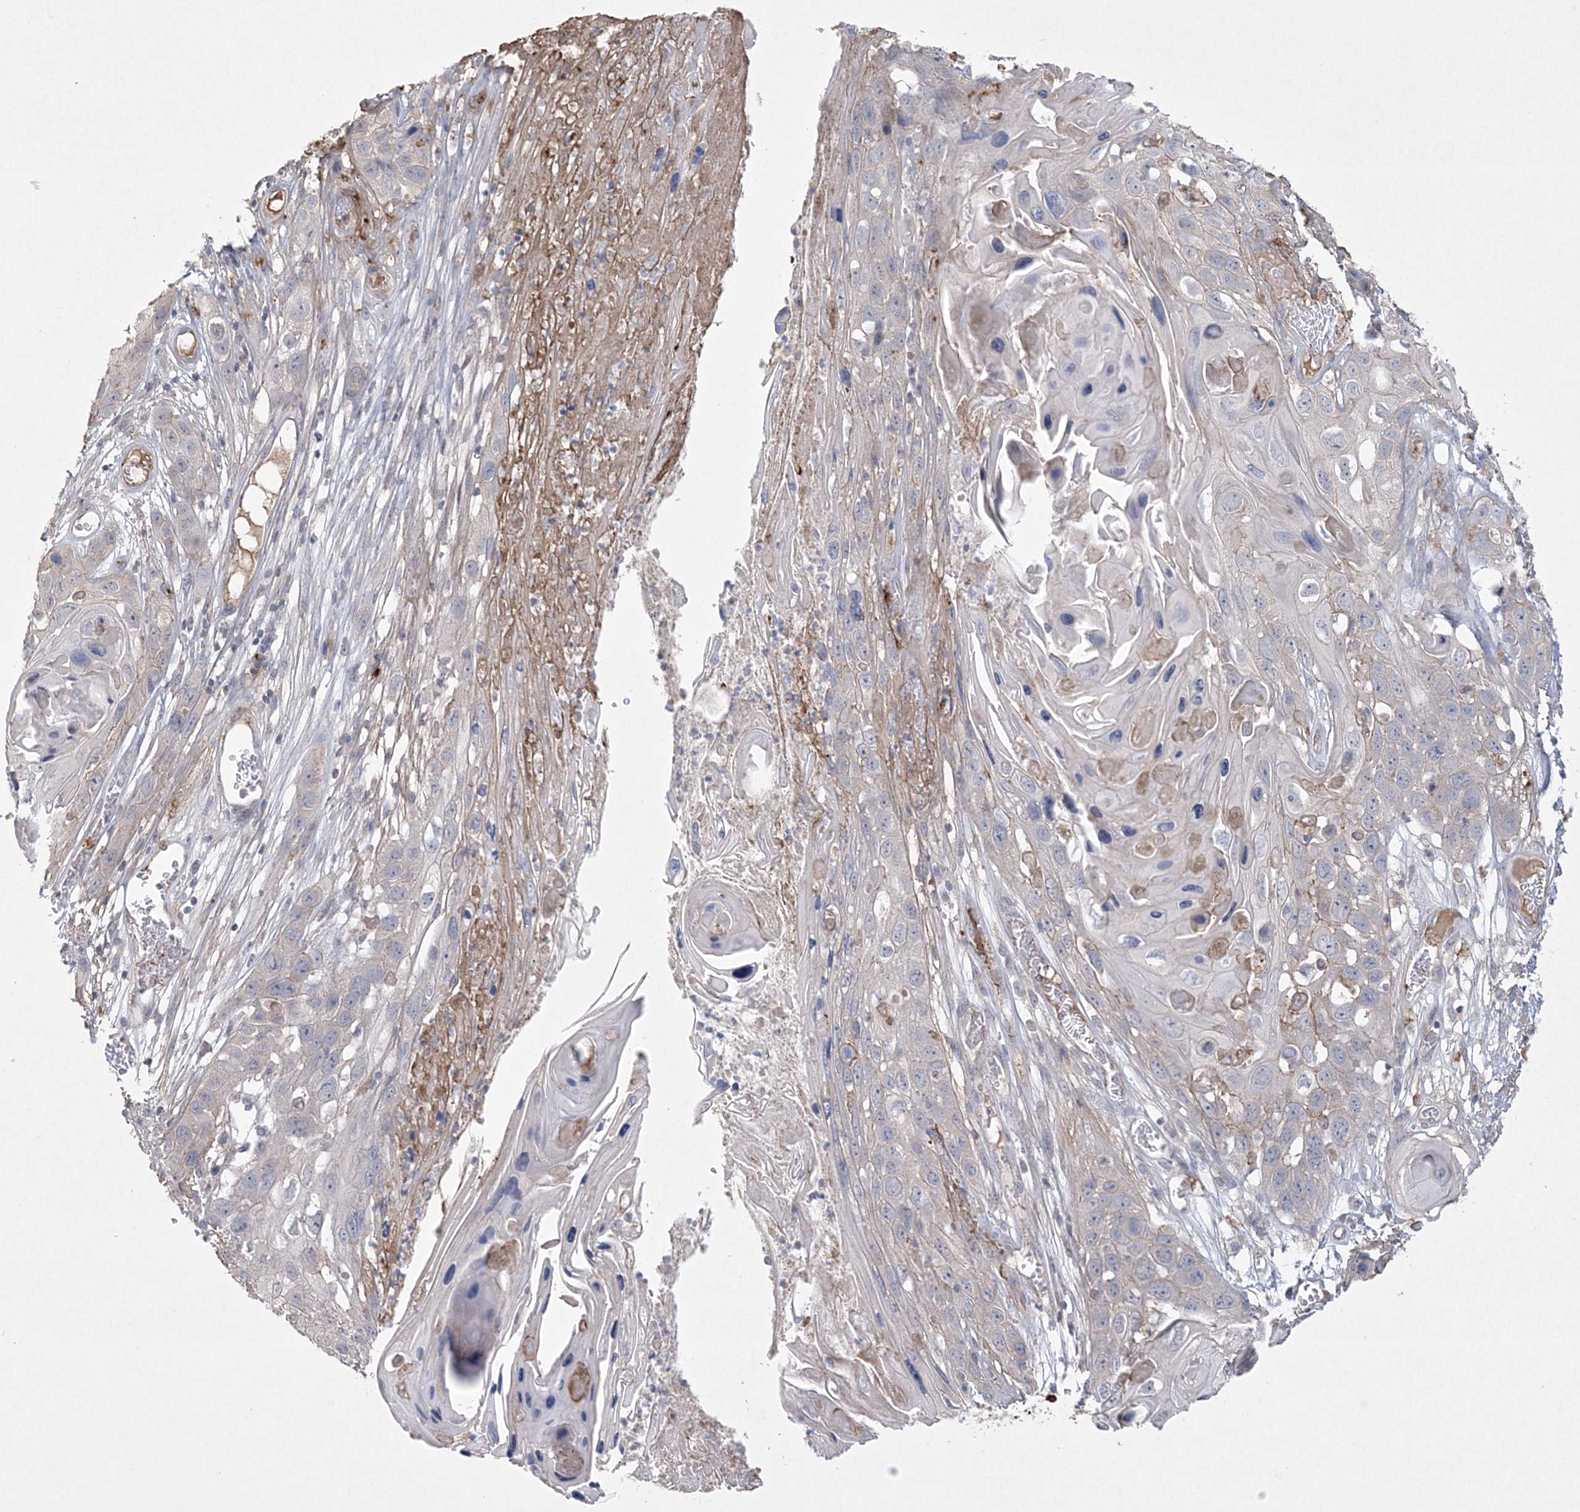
{"staining": {"intensity": "weak", "quantity": "<25%", "location": "cytoplasmic/membranous"}, "tissue": "skin cancer", "cell_type": "Tumor cells", "image_type": "cancer", "snomed": [{"axis": "morphology", "description": "Squamous cell carcinoma, NOS"}, {"axis": "topography", "description": "Skin"}], "caption": "High magnification brightfield microscopy of skin cancer stained with DAB (3,3'-diaminobenzidine) (brown) and counterstained with hematoxylin (blue): tumor cells show no significant staining.", "gene": "DPCD", "patient": {"sex": "male", "age": 55}}